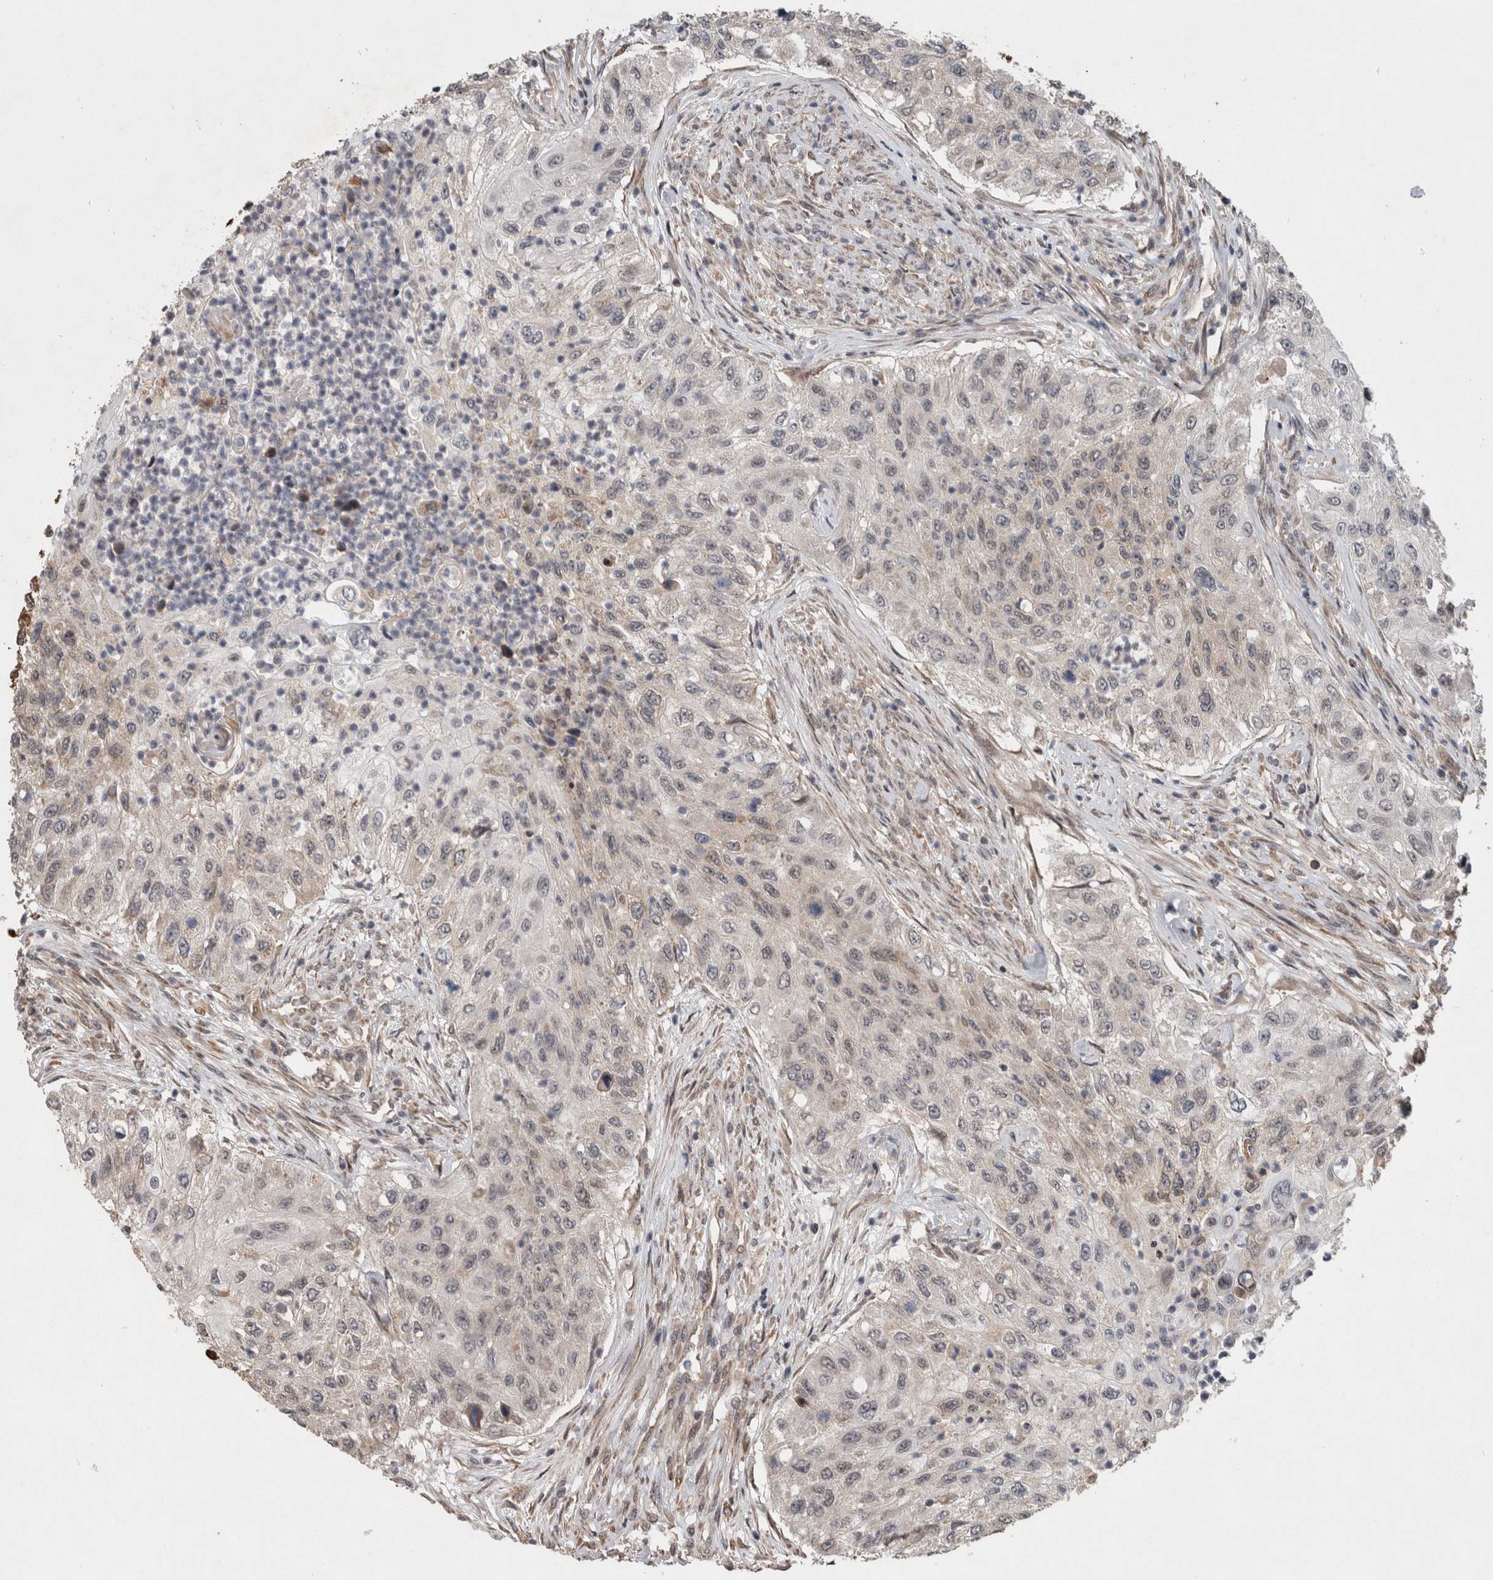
{"staining": {"intensity": "weak", "quantity": "<25%", "location": "cytoplasmic/membranous"}, "tissue": "urothelial cancer", "cell_type": "Tumor cells", "image_type": "cancer", "snomed": [{"axis": "morphology", "description": "Urothelial carcinoma, High grade"}, {"axis": "topography", "description": "Urinary bladder"}], "caption": "Immunohistochemistry micrograph of neoplastic tissue: human high-grade urothelial carcinoma stained with DAB shows no significant protein expression in tumor cells.", "gene": "GIMAP6", "patient": {"sex": "female", "age": 60}}